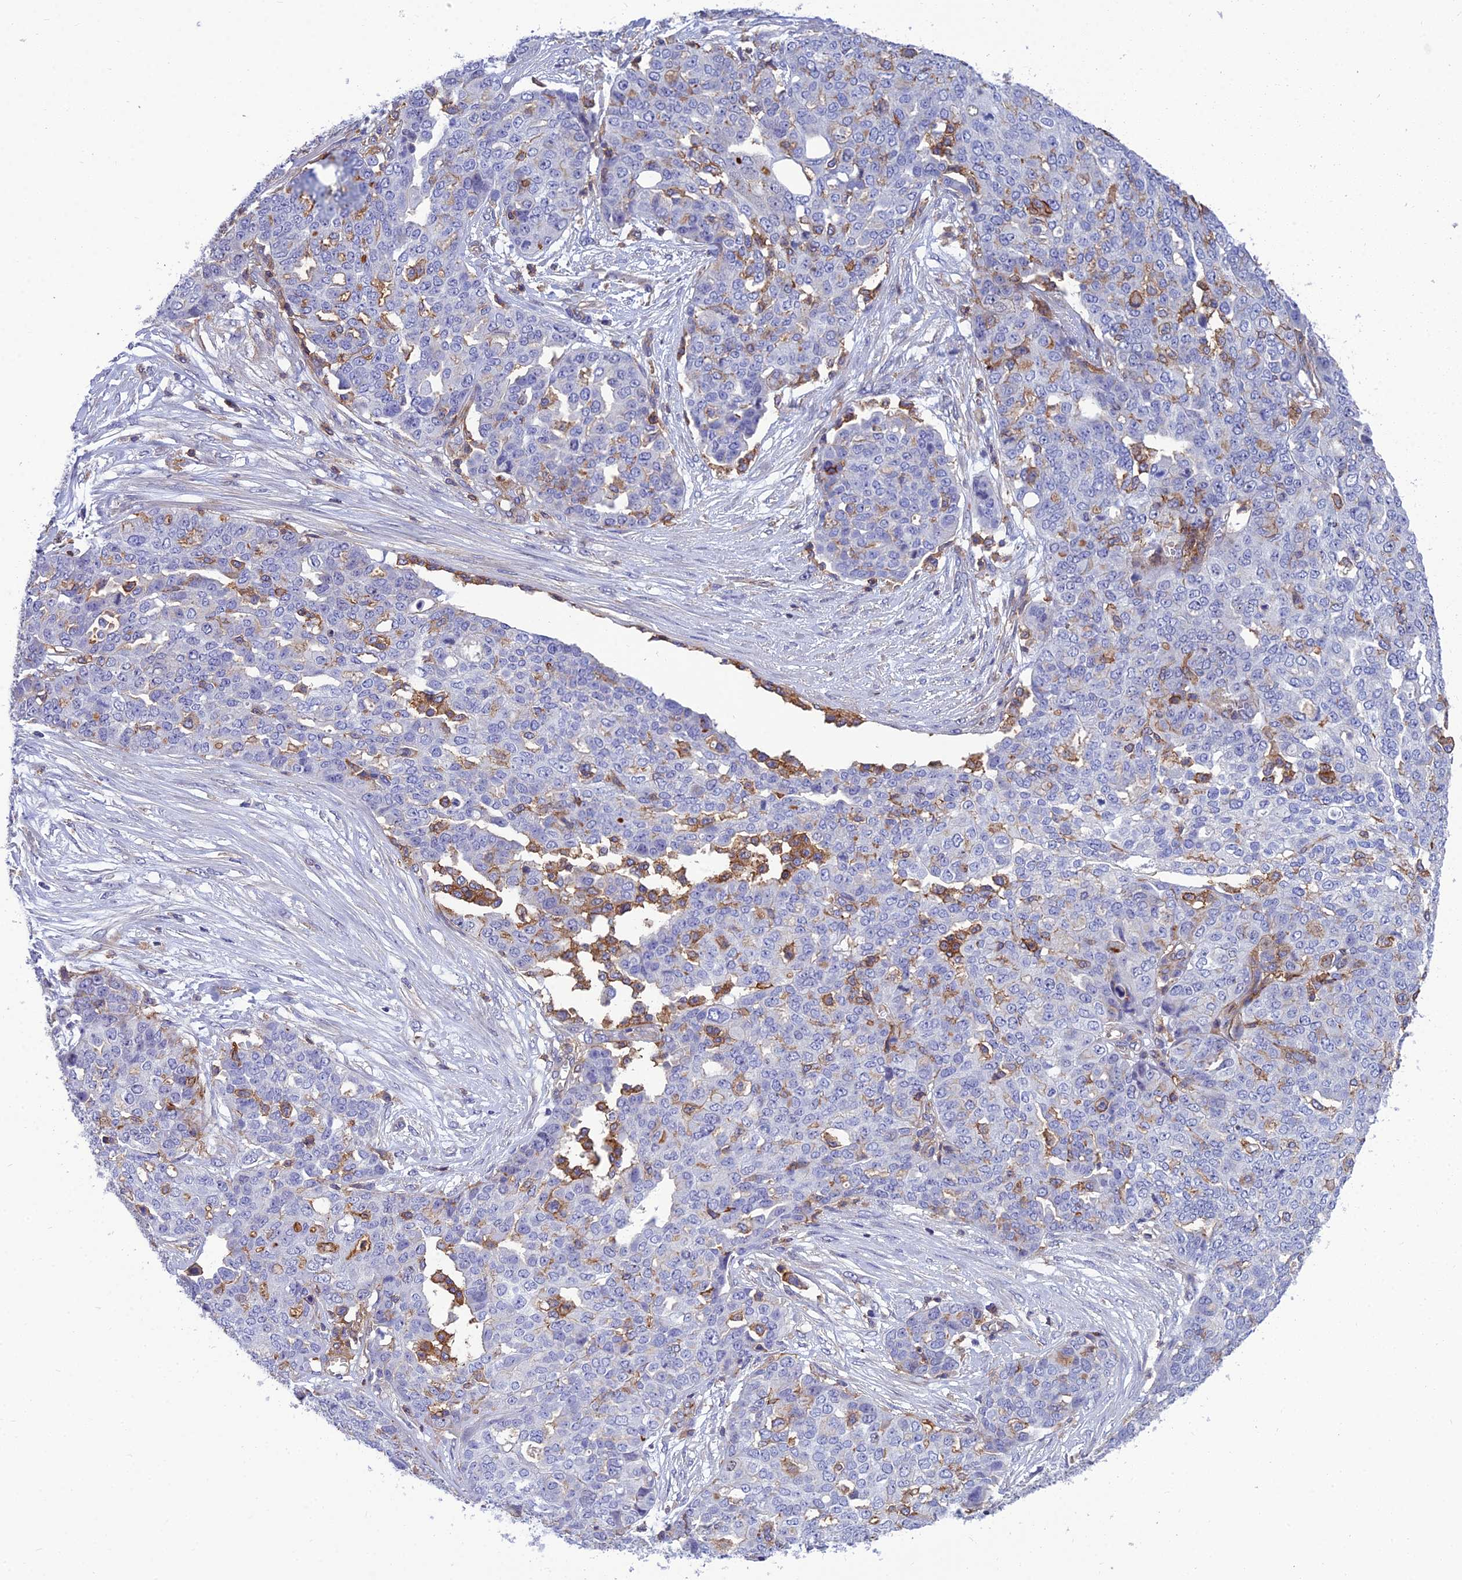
{"staining": {"intensity": "negative", "quantity": "none", "location": "none"}, "tissue": "ovarian cancer", "cell_type": "Tumor cells", "image_type": "cancer", "snomed": [{"axis": "morphology", "description": "Cystadenocarcinoma, serous, NOS"}, {"axis": "topography", "description": "Soft tissue"}, {"axis": "topography", "description": "Ovary"}], "caption": "IHC image of neoplastic tissue: serous cystadenocarcinoma (ovarian) stained with DAB (3,3'-diaminobenzidine) demonstrates no significant protein staining in tumor cells.", "gene": "PPP1R18", "patient": {"sex": "female", "age": 57}}